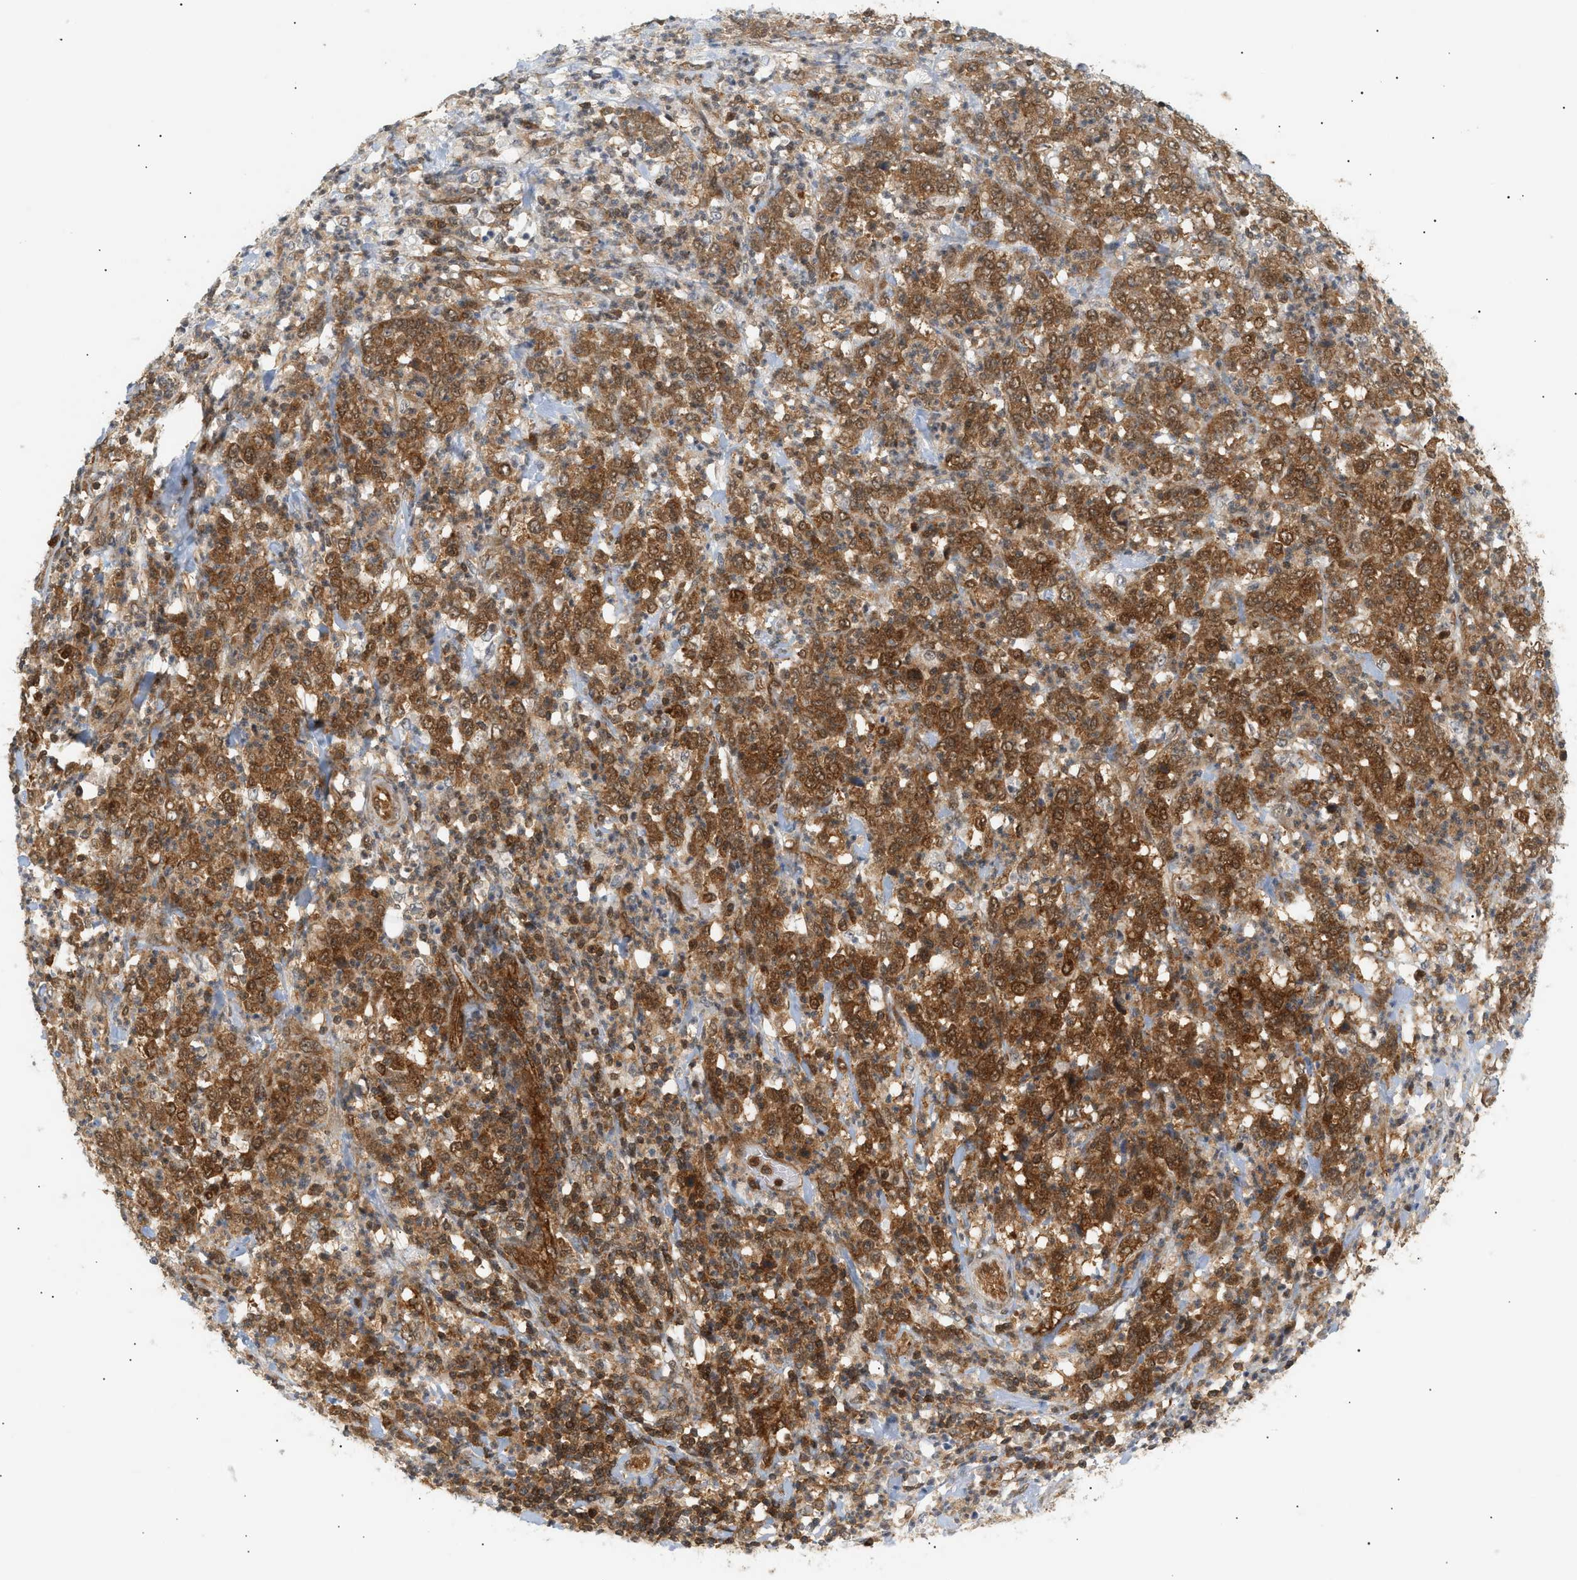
{"staining": {"intensity": "moderate", "quantity": ">75%", "location": "cytoplasmic/membranous,nuclear"}, "tissue": "stomach cancer", "cell_type": "Tumor cells", "image_type": "cancer", "snomed": [{"axis": "morphology", "description": "Adenocarcinoma, NOS"}, {"axis": "topography", "description": "Stomach, lower"}], "caption": "Human stomach adenocarcinoma stained for a protein (brown) demonstrates moderate cytoplasmic/membranous and nuclear positive positivity in about >75% of tumor cells.", "gene": "SHC1", "patient": {"sex": "female", "age": 71}}